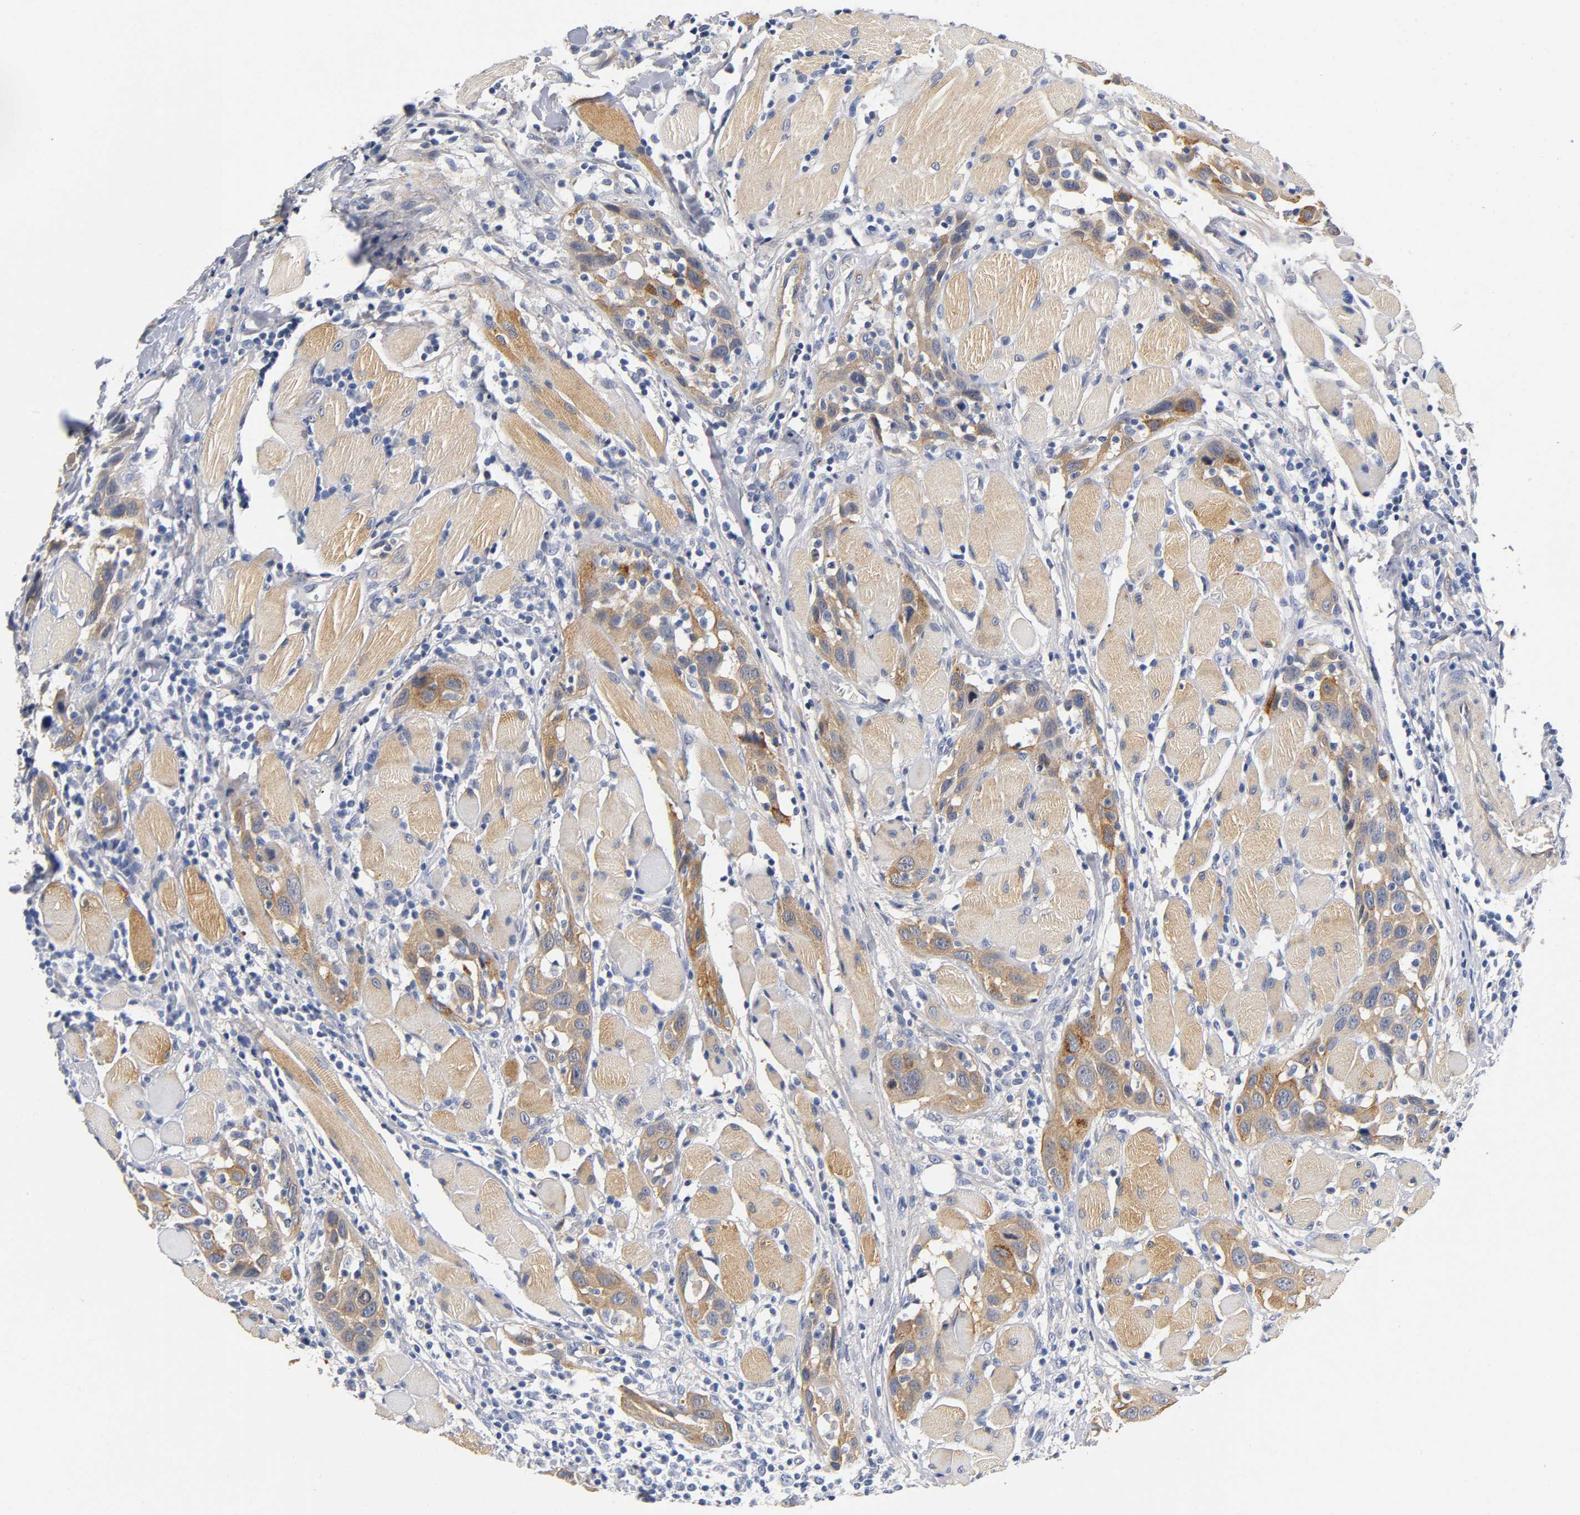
{"staining": {"intensity": "moderate", "quantity": ">75%", "location": "cytoplasmic/membranous"}, "tissue": "head and neck cancer", "cell_type": "Tumor cells", "image_type": "cancer", "snomed": [{"axis": "morphology", "description": "Squamous cell carcinoma, NOS"}, {"axis": "topography", "description": "Oral tissue"}, {"axis": "topography", "description": "Head-Neck"}], "caption": "About >75% of tumor cells in head and neck cancer reveal moderate cytoplasmic/membranous protein expression as visualized by brown immunohistochemical staining.", "gene": "TNC", "patient": {"sex": "female", "age": 50}}